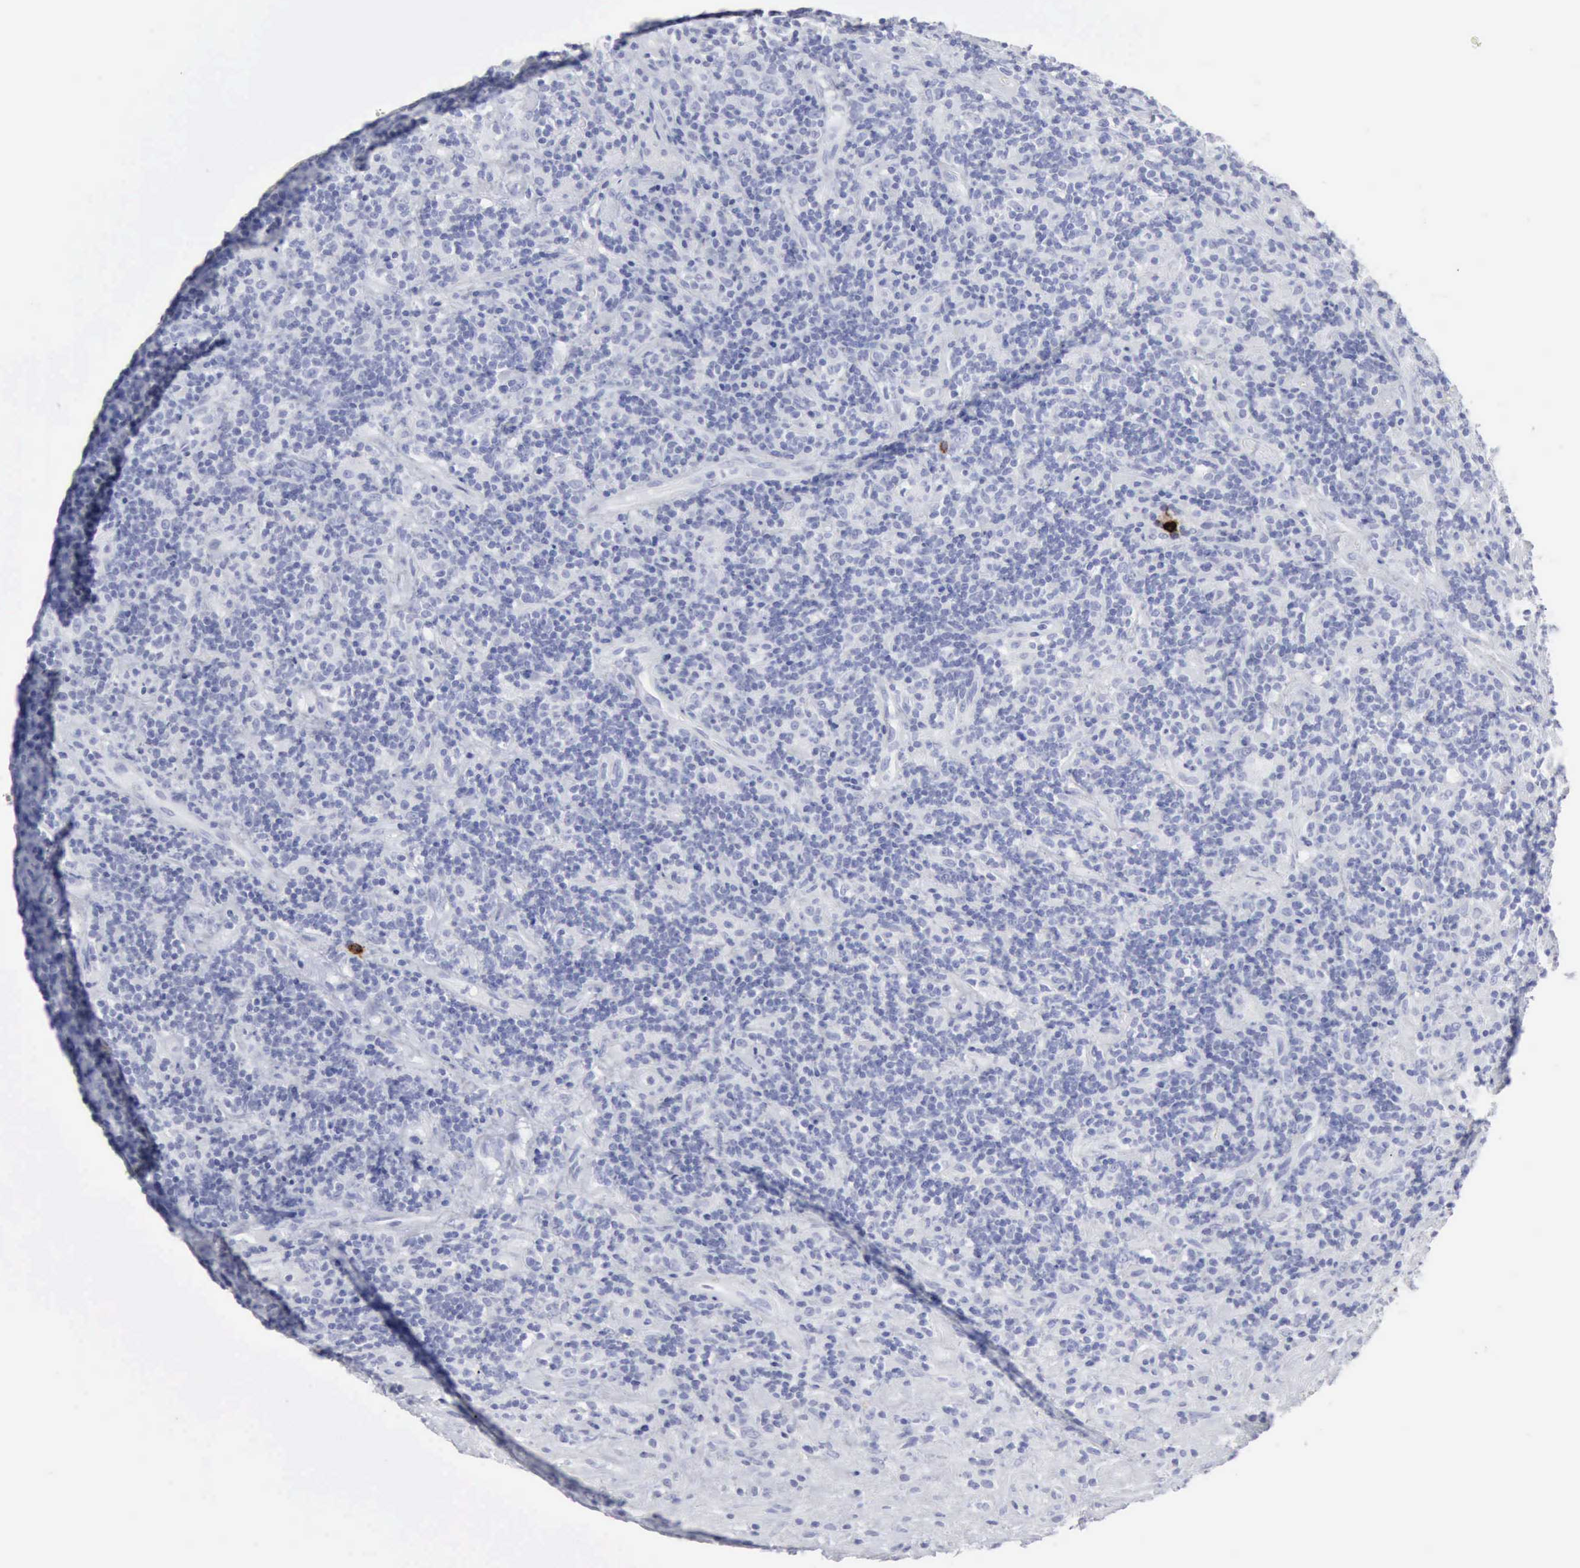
{"staining": {"intensity": "negative", "quantity": "none", "location": "none"}, "tissue": "lymphoma", "cell_type": "Tumor cells", "image_type": "cancer", "snomed": [{"axis": "morphology", "description": "Hodgkin's disease, NOS"}, {"axis": "topography", "description": "Lymph node"}], "caption": "This is an IHC photomicrograph of human Hodgkin's disease. There is no staining in tumor cells.", "gene": "CMA1", "patient": {"sex": "male", "age": 46}}